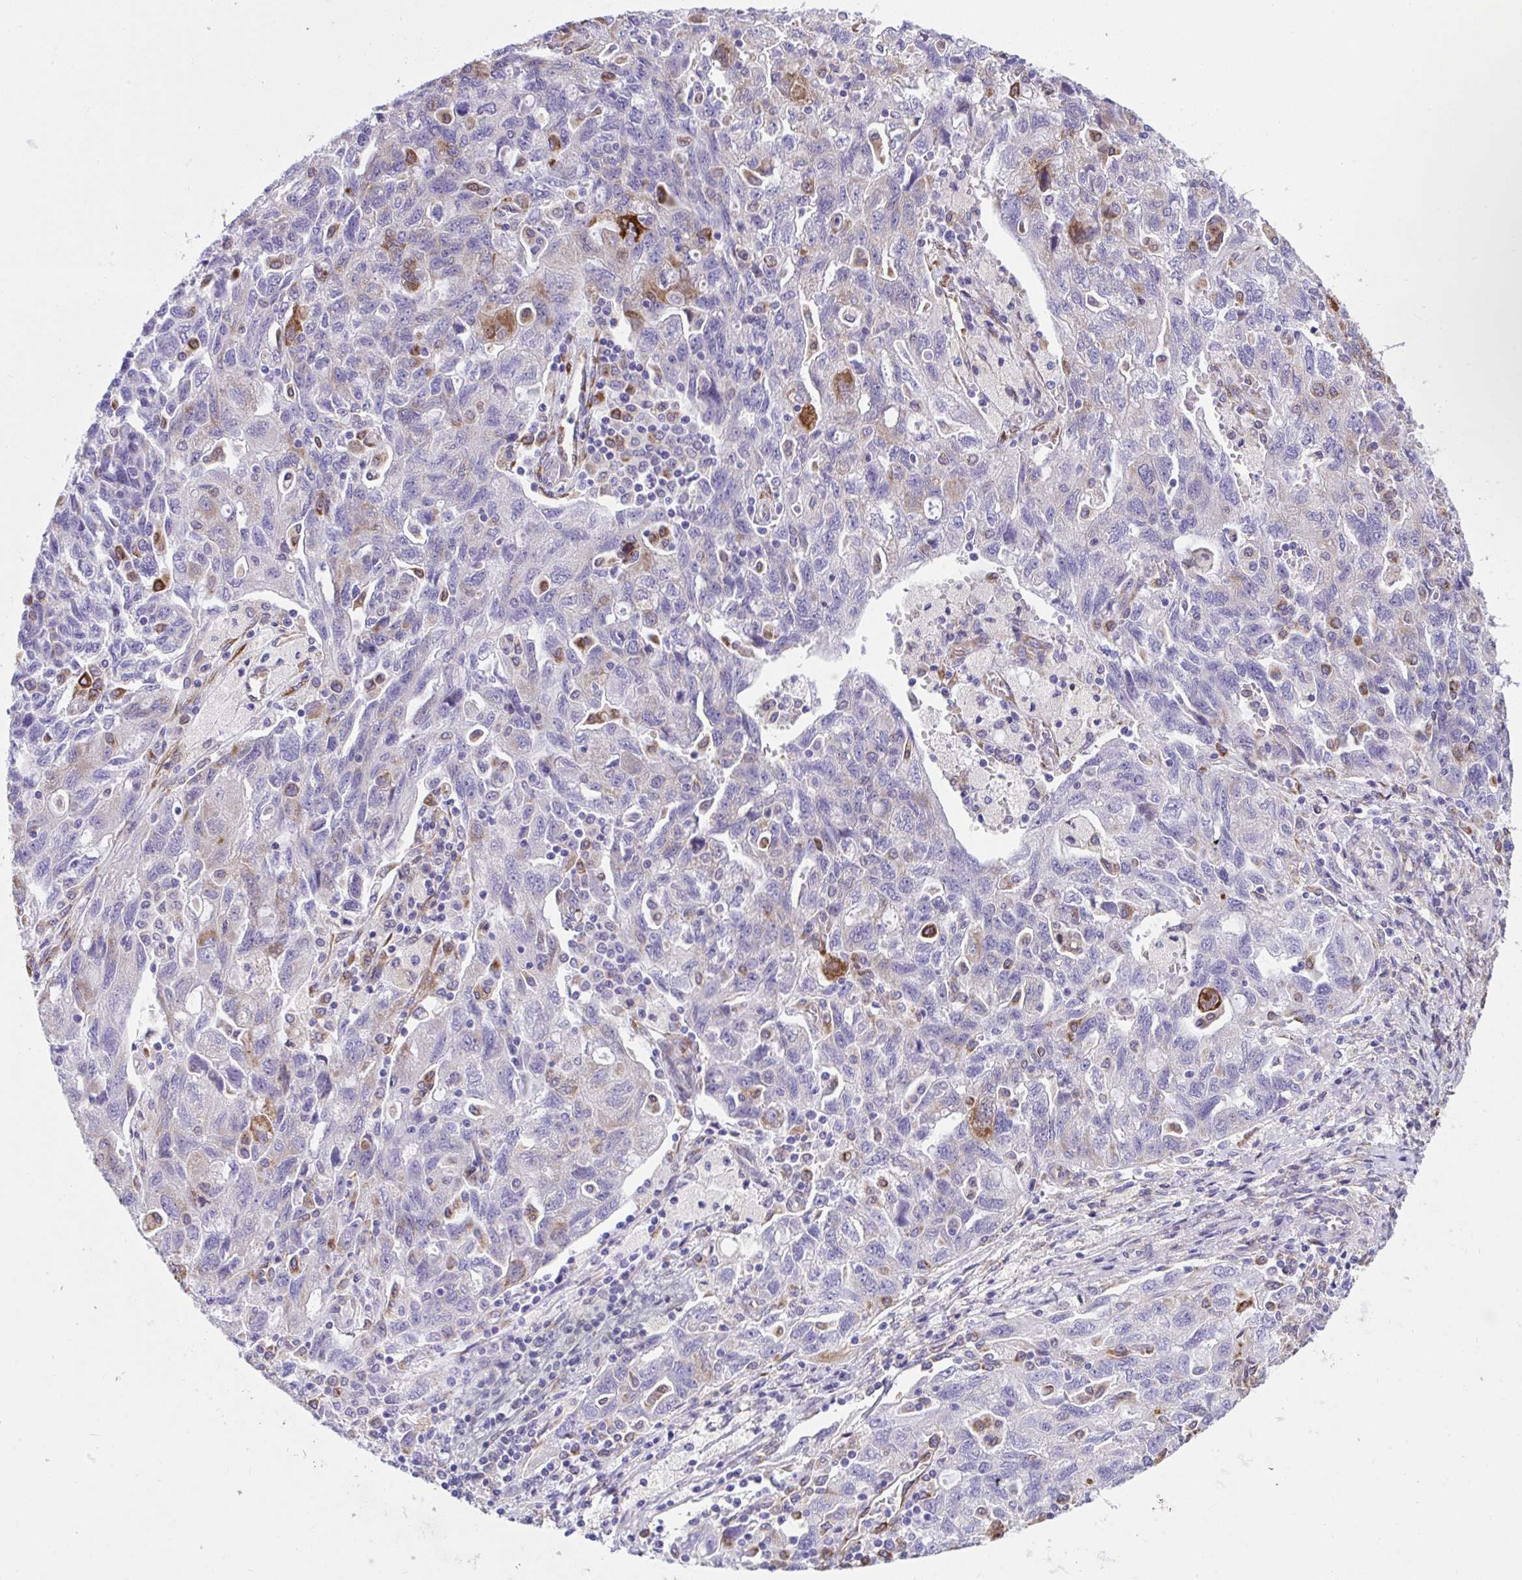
{"staining": {"intensity": "moderate", "quantity": "<25%", "location": "cytoplasmic/membranous"}, "tissue": "ovarian cancer", "cell_type": "Tumor cells", "image_type": "cancer", "snomed": [{"axis": "morphology", "description": "Carcinoma, NOS"}, {"axis": "morphology", "description": "Cystadenocarcinoma, serous, NOS"}, {"axis": "topography", "description": "Ovary"}], "caption": "Immunohistochemical staining of human carcinoma (ovarian) displays low levels of moderate cytoplasmic/membranous protein expression in about <25% of tumor cells.", "gene": "ASPH", "patient": {"sex": "female", "age": 69}}